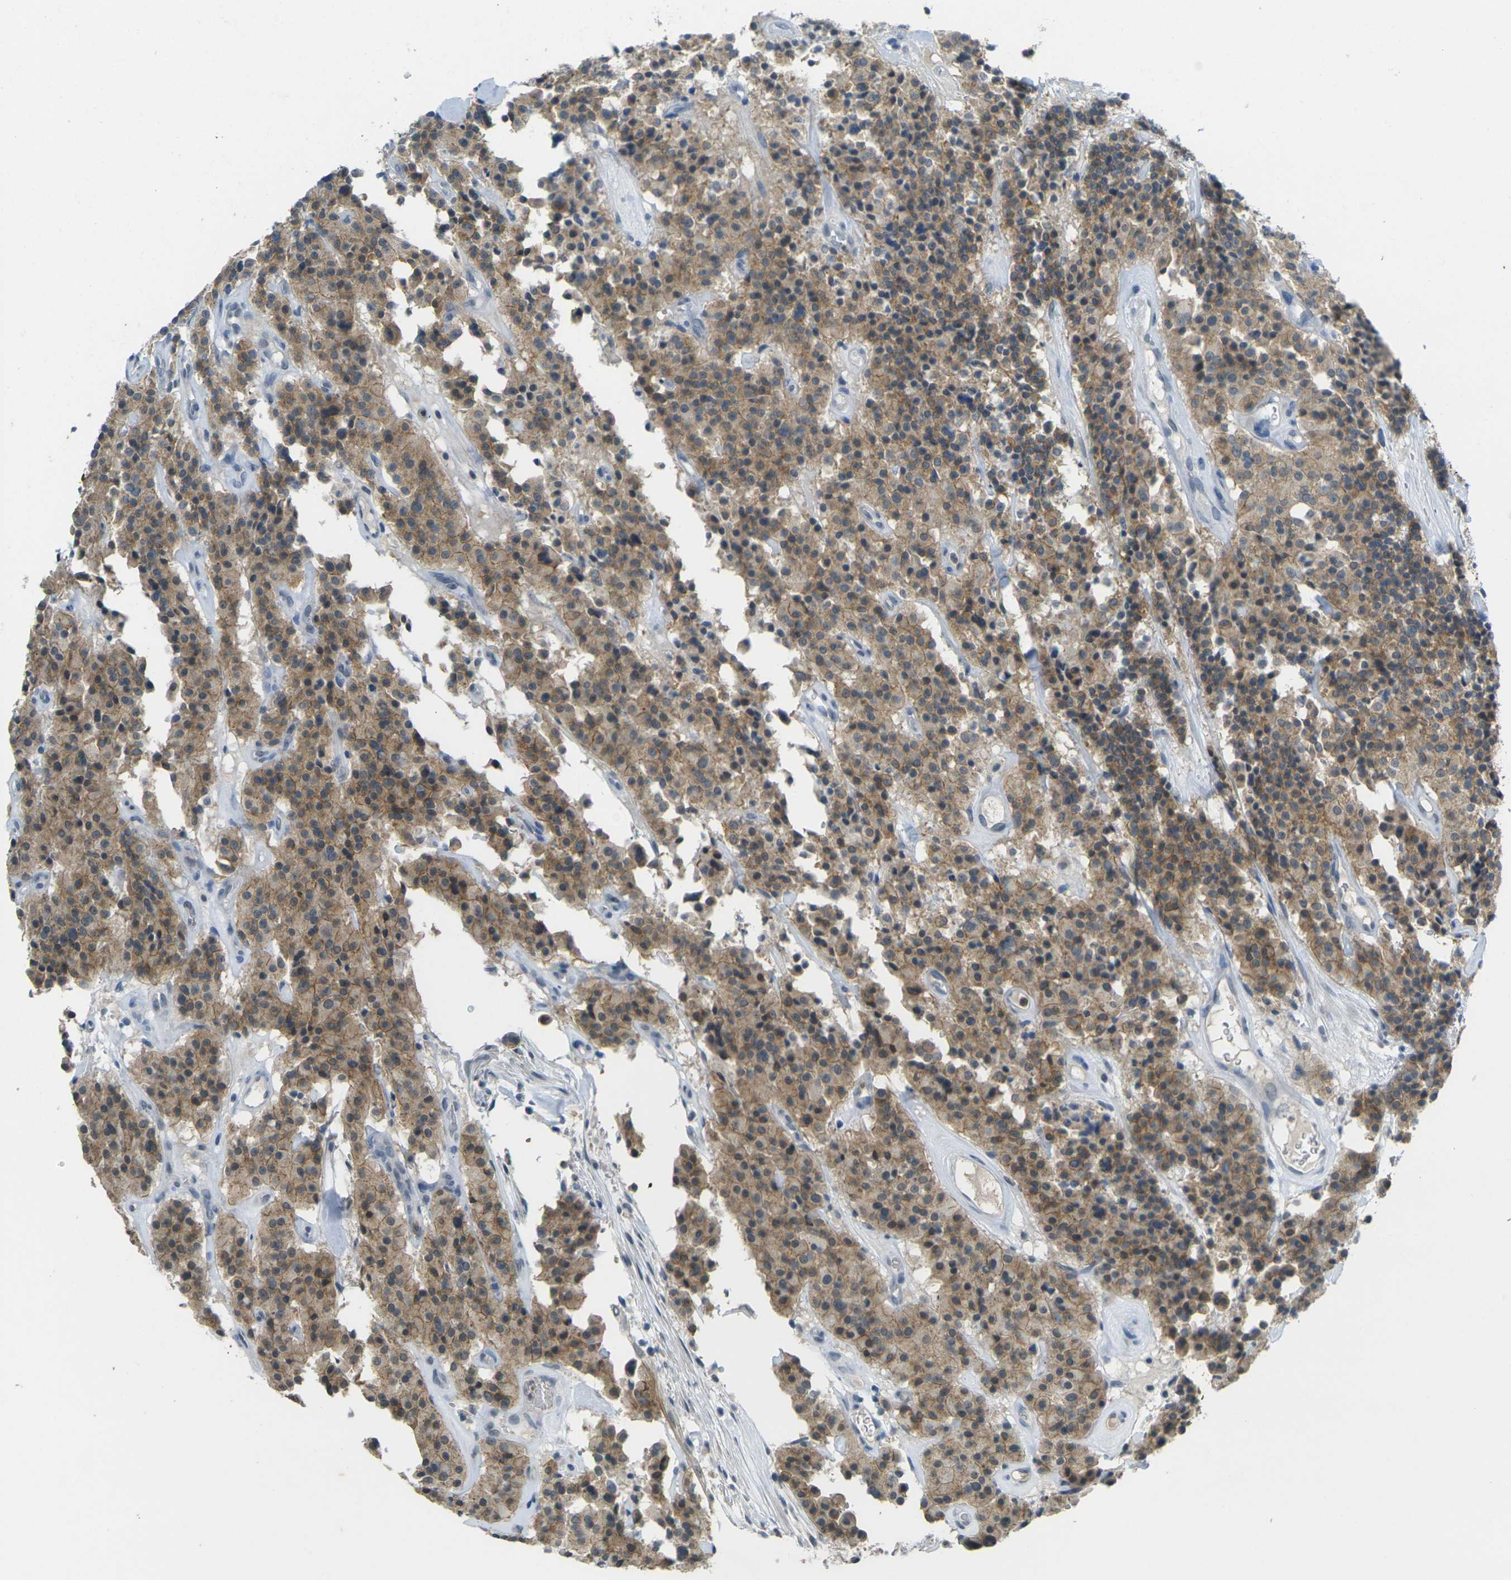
{"staining": {"intensity": "moderate", "quantity": ">75%", "location": "cytoplasmic/membranous"}, "tissue": "carcinoid", "cell_type": "Tumor cells", "image_type": "cancer", "snomed": [{"axis": "morphology", "description": "Carcinoid, malignant, NOS"}, {"axis": "topography", "description": "Lung"}], "caption": "A photomicrograph of human malignant carcinoid stained for a protein reveals moderate cytoplasmic/membranous brown staining in tumor cells.", "gene": "SPTBN2", "patient": {"sex": "male", "age": 30}}